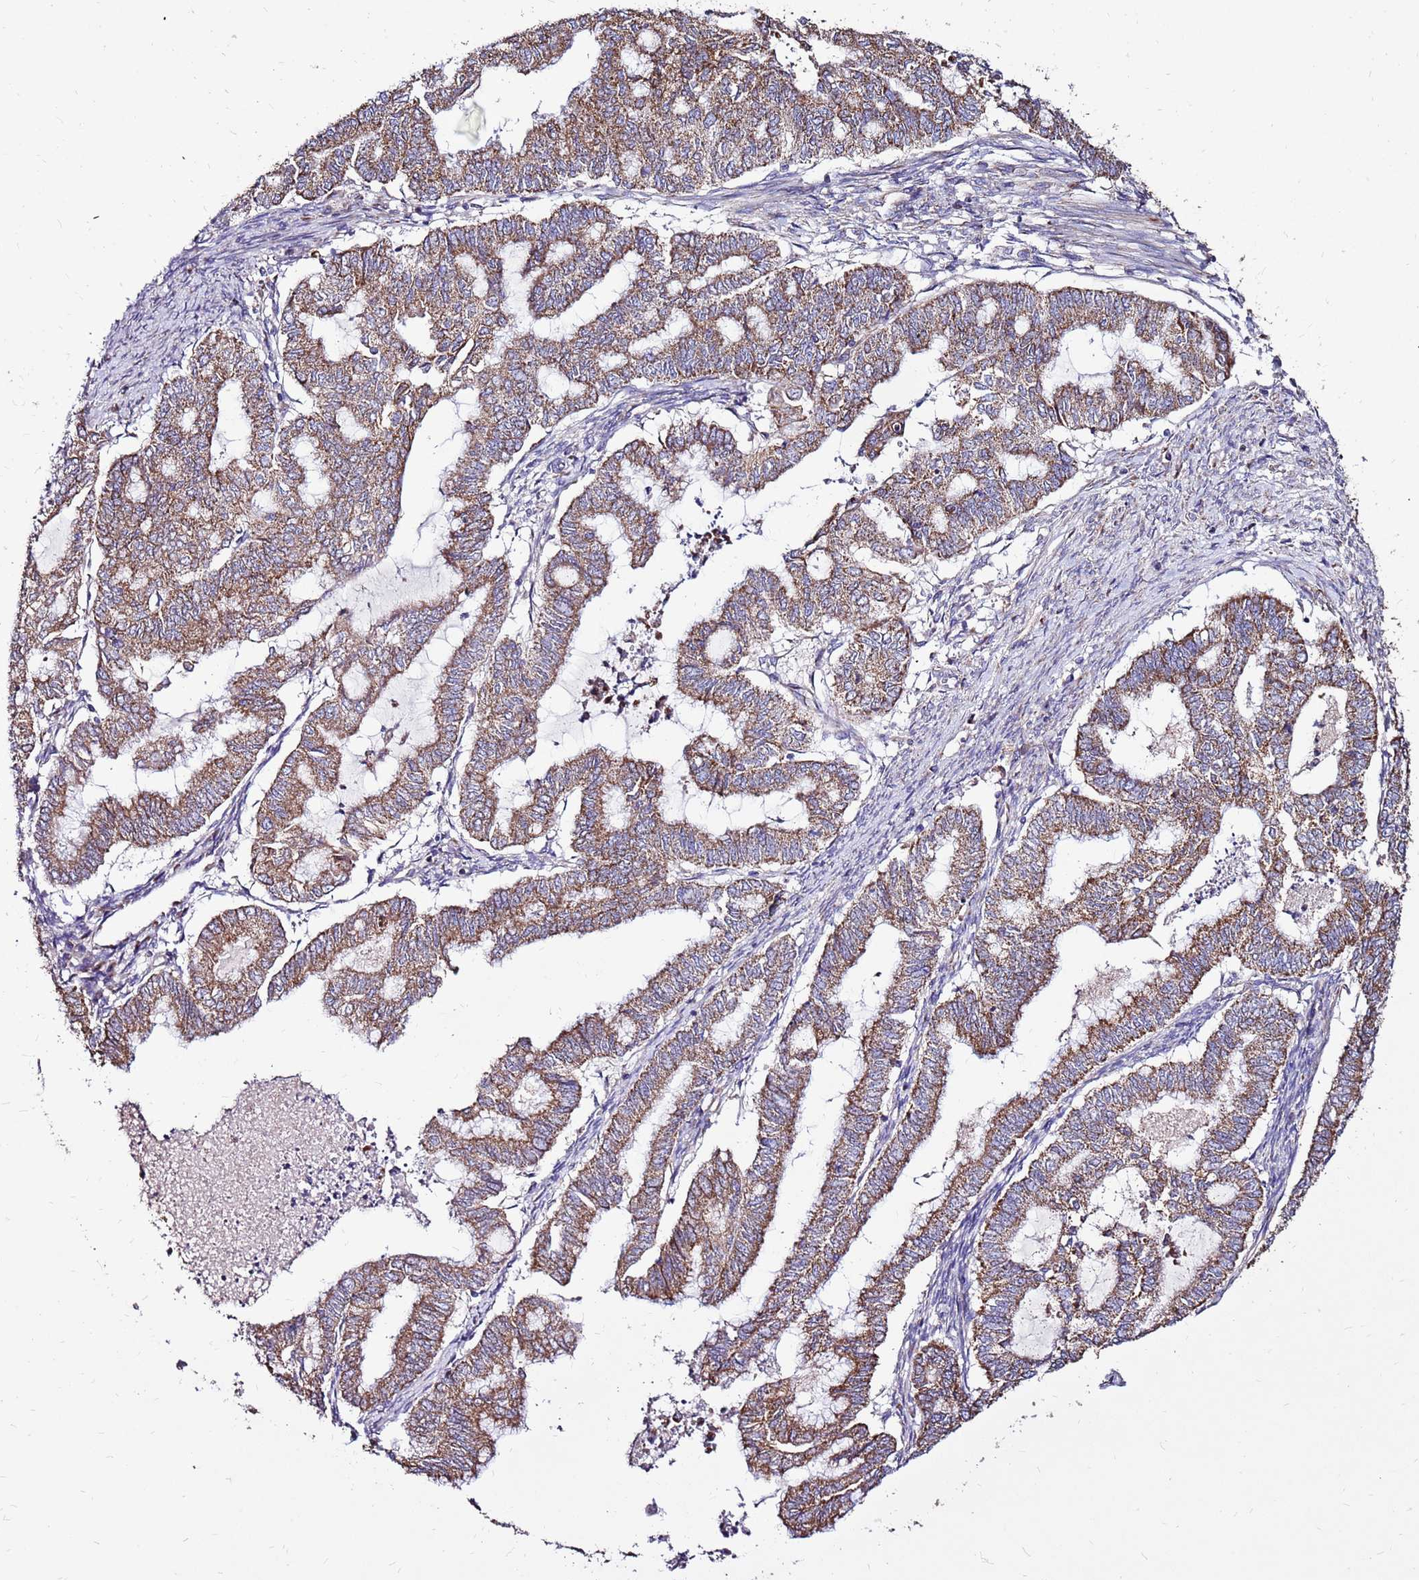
{"staining": {"intensity": "moderate", "quantity": ">75%", "location": "cytoplasmic/membranous"}, "tissue": "endometrial cancer", "cell_type": "Tumor cells", "image_type": "cancer", "snomed": [{"axis": "morphology", "description": "Adenocarcinoma, NOS"}, {"axis": "topography", "description": "Endometrium"}], "caption": "This micrograph displays immunohistochemistry (IHC) staining of human endometrial cancer (adenocarcinoma), with medium moderate cytoplasmic/membranous staining in about >75% of tumor cells.", "gene": "SPSB3", "patient": {"sex": "female", "age": 79}}